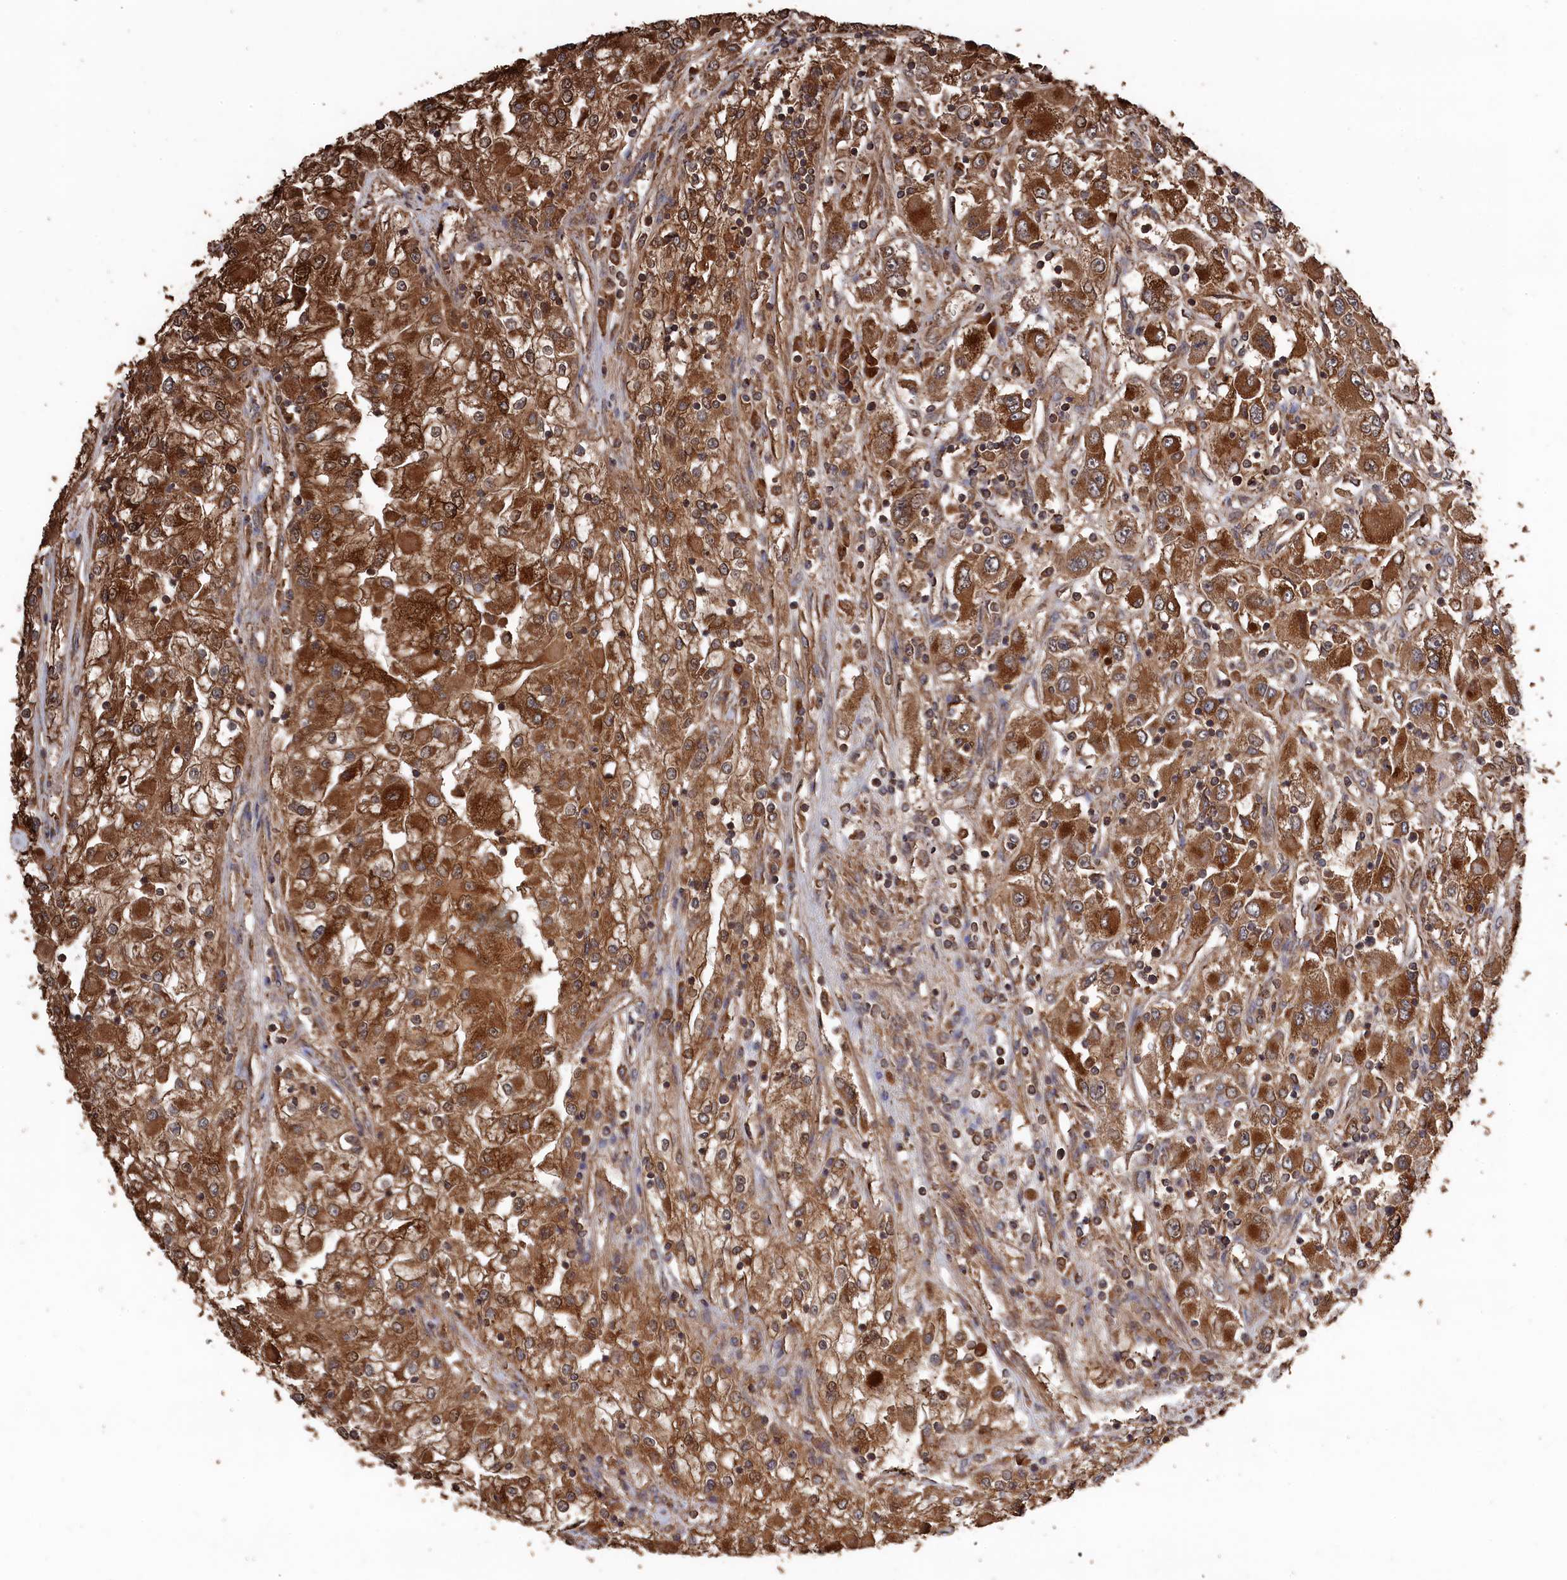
{"staining": {"intensity": "strong", "quantity": ">75%", "location": "cytoplasmic/membranous"}, "tissue": "renal cancer", "cell_type": "Tumor cells", "image_type": "cancer", "snomed": [{"axis": "morphology", "description": "Adenocarcinoma, NOS"}, {"axis": "topography", "description": "Kidney"}], "caption": "Immunohistochemical staining of renal adenocarcinoma displays strong cytoplasmic/membranous protein staining in about >75% of tumor cells.", "gene": "SNX33", "patient": {"sex": "female", "age": 52}}